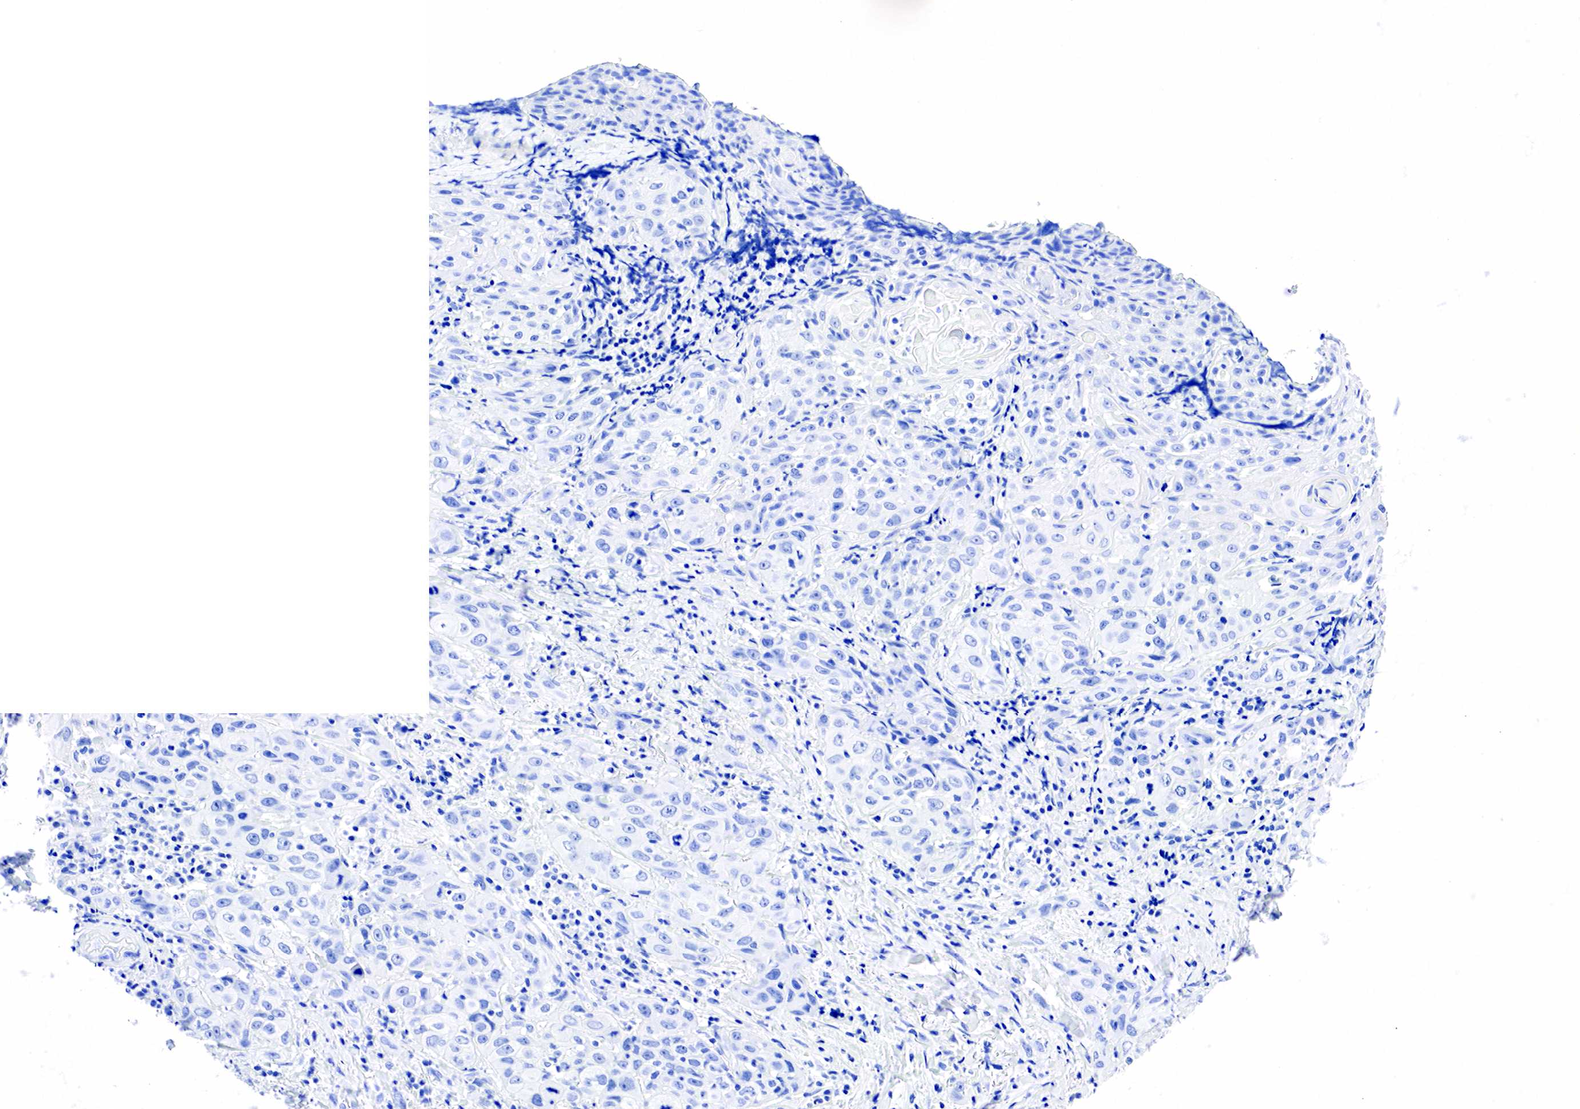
{"staining": {"intensity": "negative", "quantity": "none", "location": "none"}, "tissue": "head and neck cancer", "cell_type": "Tumor cells", "image_type": "cancer", "snomed": [{"axis": "morphology", "description": "Squamous cell carcinoma, NOS"}, {"axis": "topography", "description": "Oral tissue"}, {"axis": "topography", "description": "Head-Neck"}], "caption": "Immunohistochemical staining of human head and neck cancer demonstrates no significant positivity in tumor cells.", "gene": "ESR1", "patient": {"sex": "female", "age": 82}}